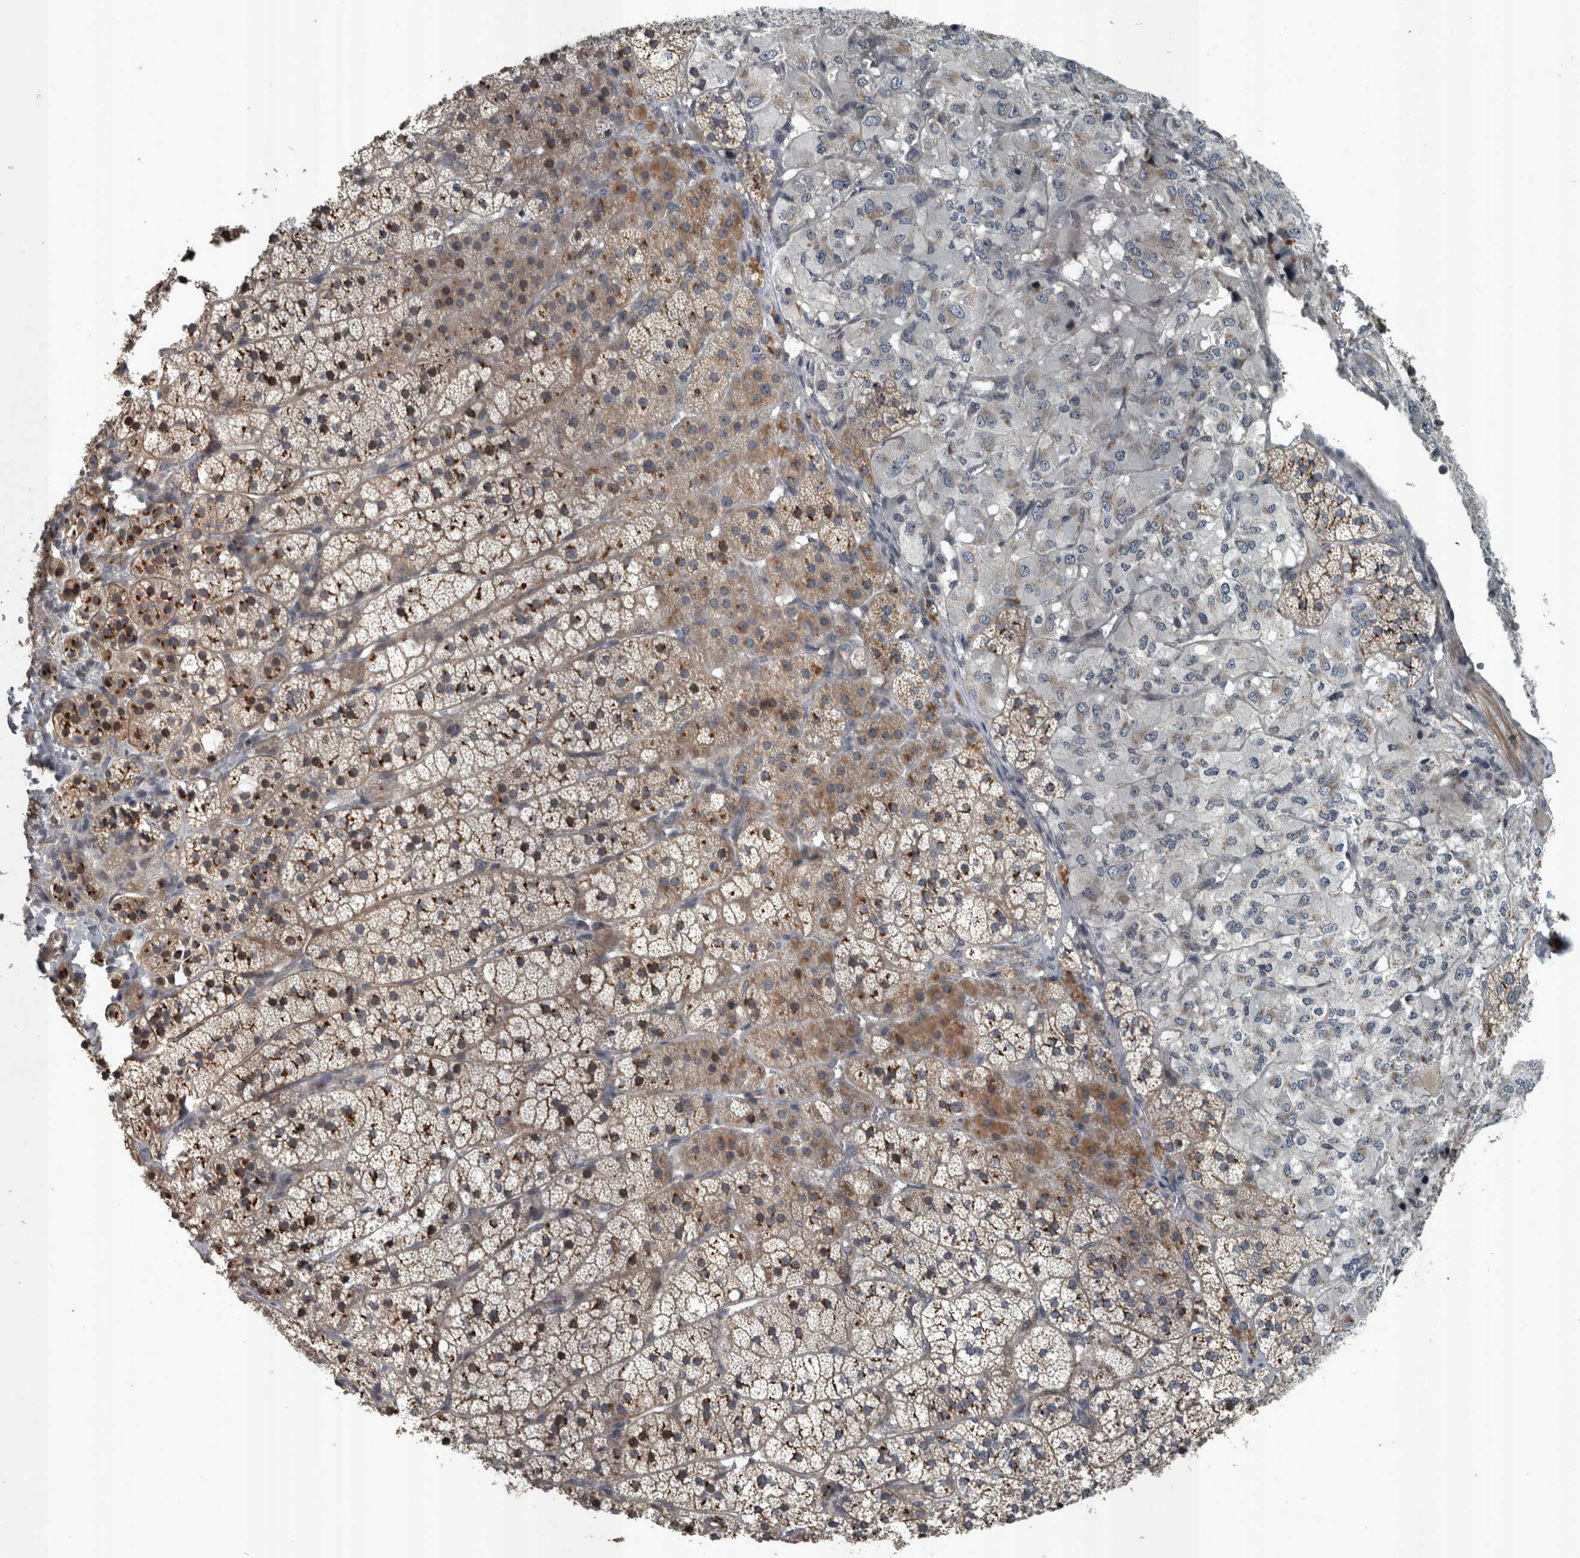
{"staining": {"intensity": "strong", "quantity": "25%-75%", "location": "cytoplasmic/membranous"}, "tissue": "adrenal gland", "cell_type": "Glandular cells", "image_type": "normal", "snomed": [{"axis": "morphology", "description": "Normal tissue, NOS"}, {"axis": "topography", "description": "Adrenal gland"}], "caption": "Benign adrenal gland exhibits strong cytoplasmic/membranous positivity in approximately 25%-75% of glandular cells.", "gene": "ZNF345", "patient": {"sex": "female", "age": 44}}